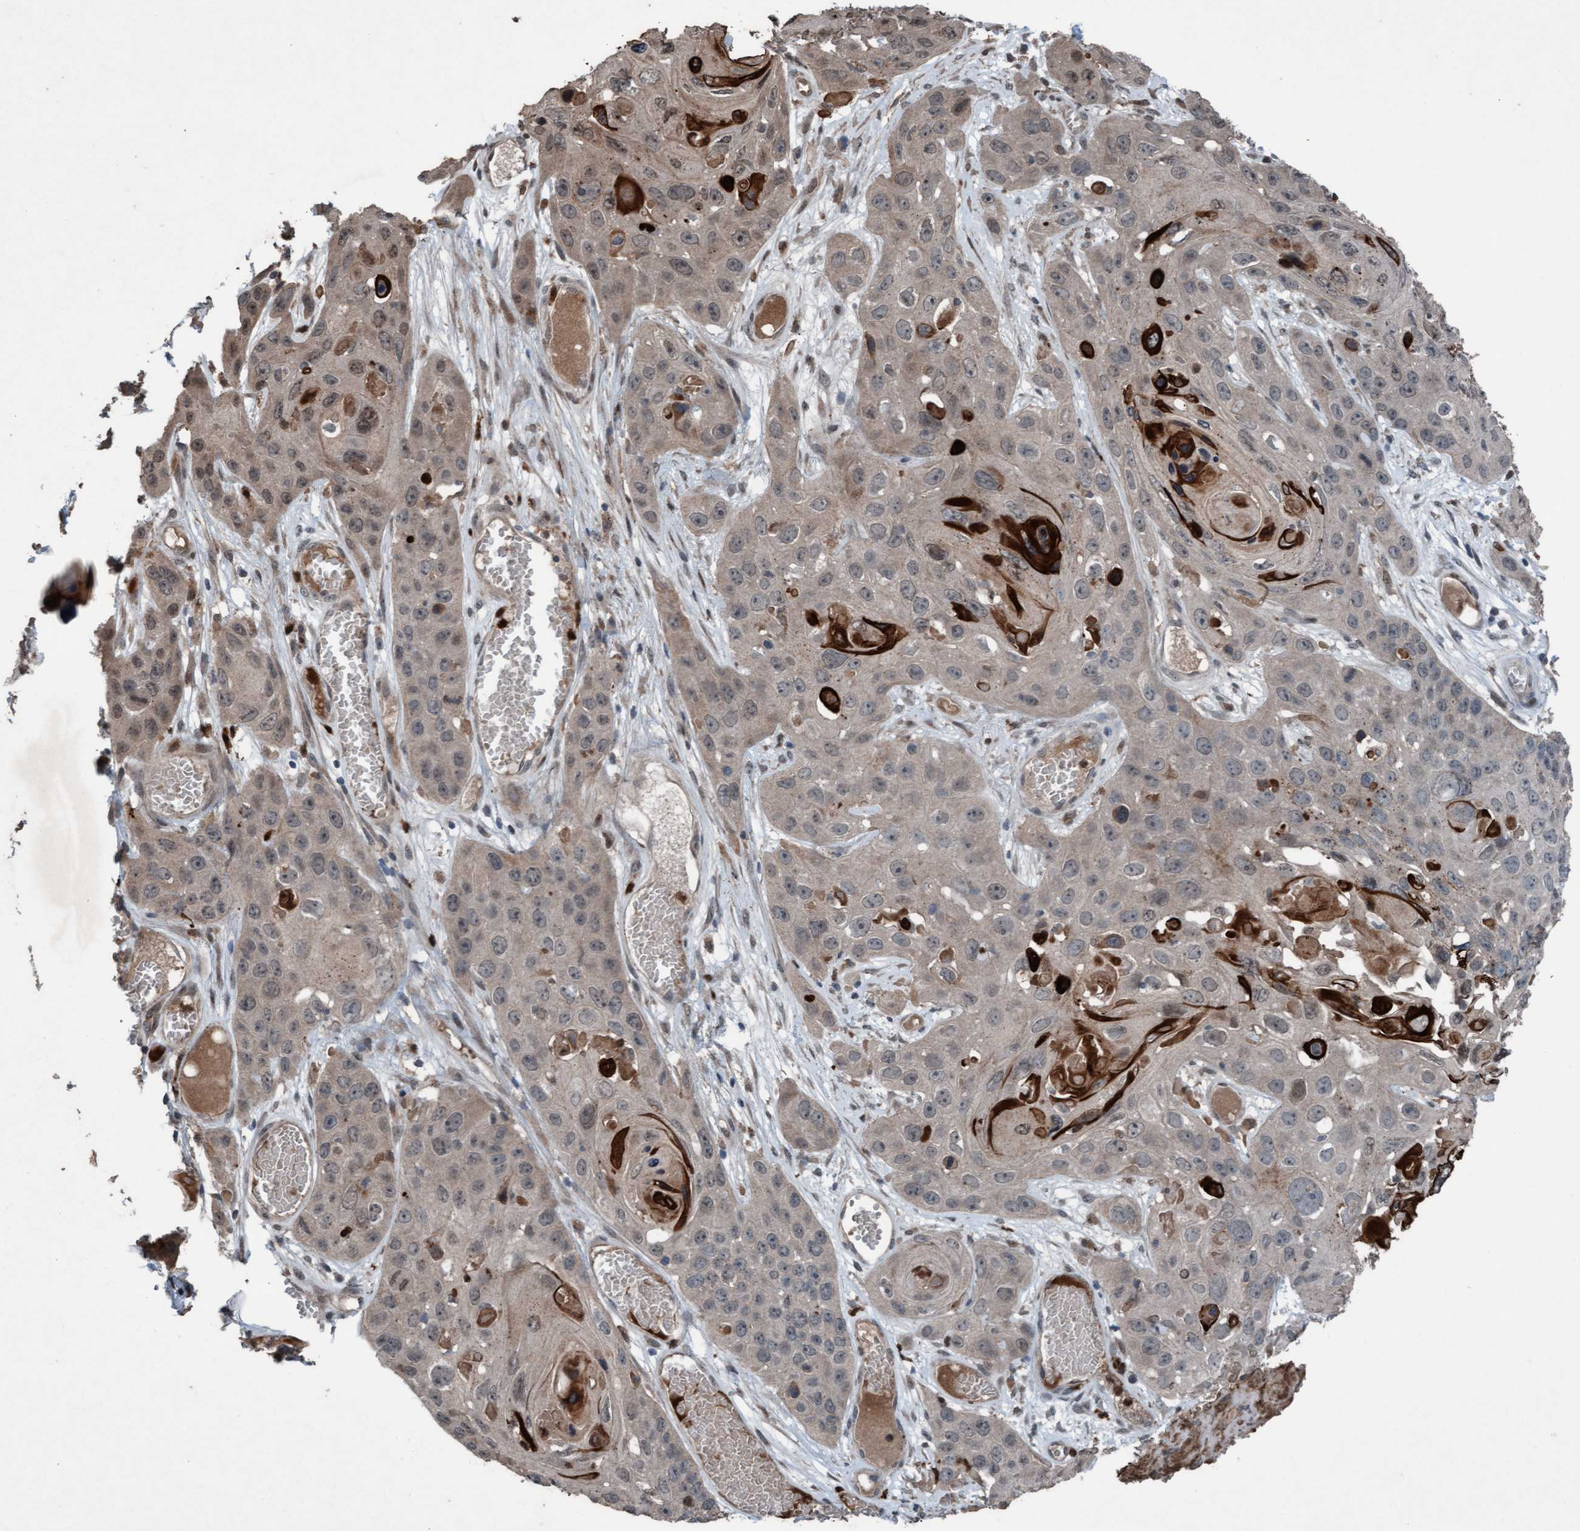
{"staining": {"intensity": "weak", "quantity": "<25%", "location": "cytoplasmic/membranous,nuclear"}, "tissue": "skin cancer", "cell_type": "Tumor cells", "image_type": "cancer", "snomed": [{"axis": "morphology", "description": "Squamous cell carcinoma, NOS"}, {"axis": "topography", "description": "Skin"}], "caption": "Immunohistochemistry of squamous cell carcinoma (skin) reveals no expression in tumor cells.", "gene": "PLXNB2", "patient": {"sex": "male", "age": 55}}